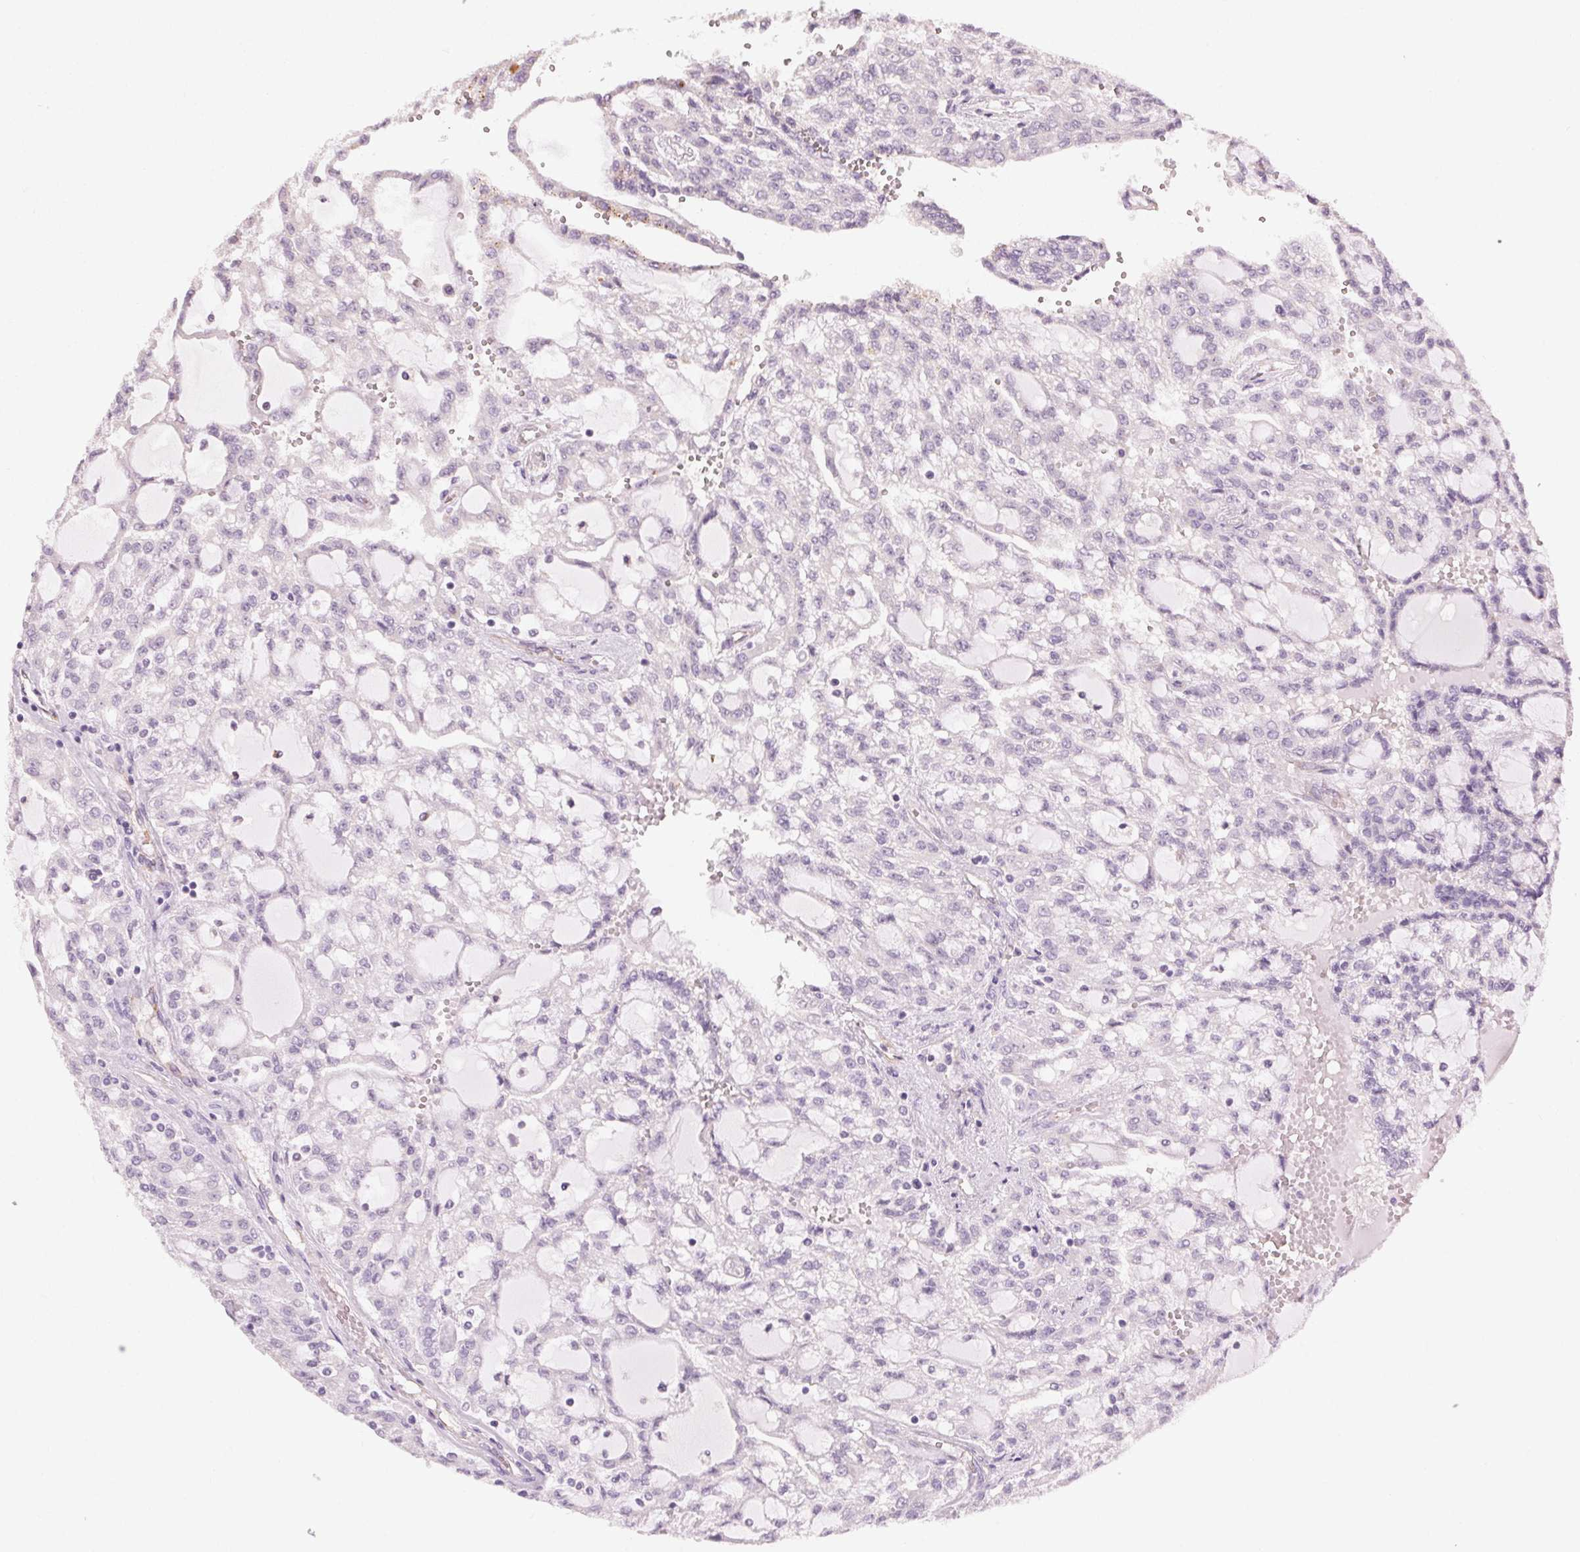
{"staining": {"intensity": "negative", "quantity": "none", "location": "none"}, "tissue": "renal cancer", "cell_type": "Tumor cells", "image_type": "cancer", "snomed": [{"axis": "morphology", "description": "Adenocarcinoma, NOS"}, {"axis": "topography", "description": "Kidney"}], "caption": "This is an immunohistochemistry (IHC) image of human renal cancer. There is no staining in tumor cells.", "gene": "CLTRN", "patient": {"sex": "male", "age": 63}}